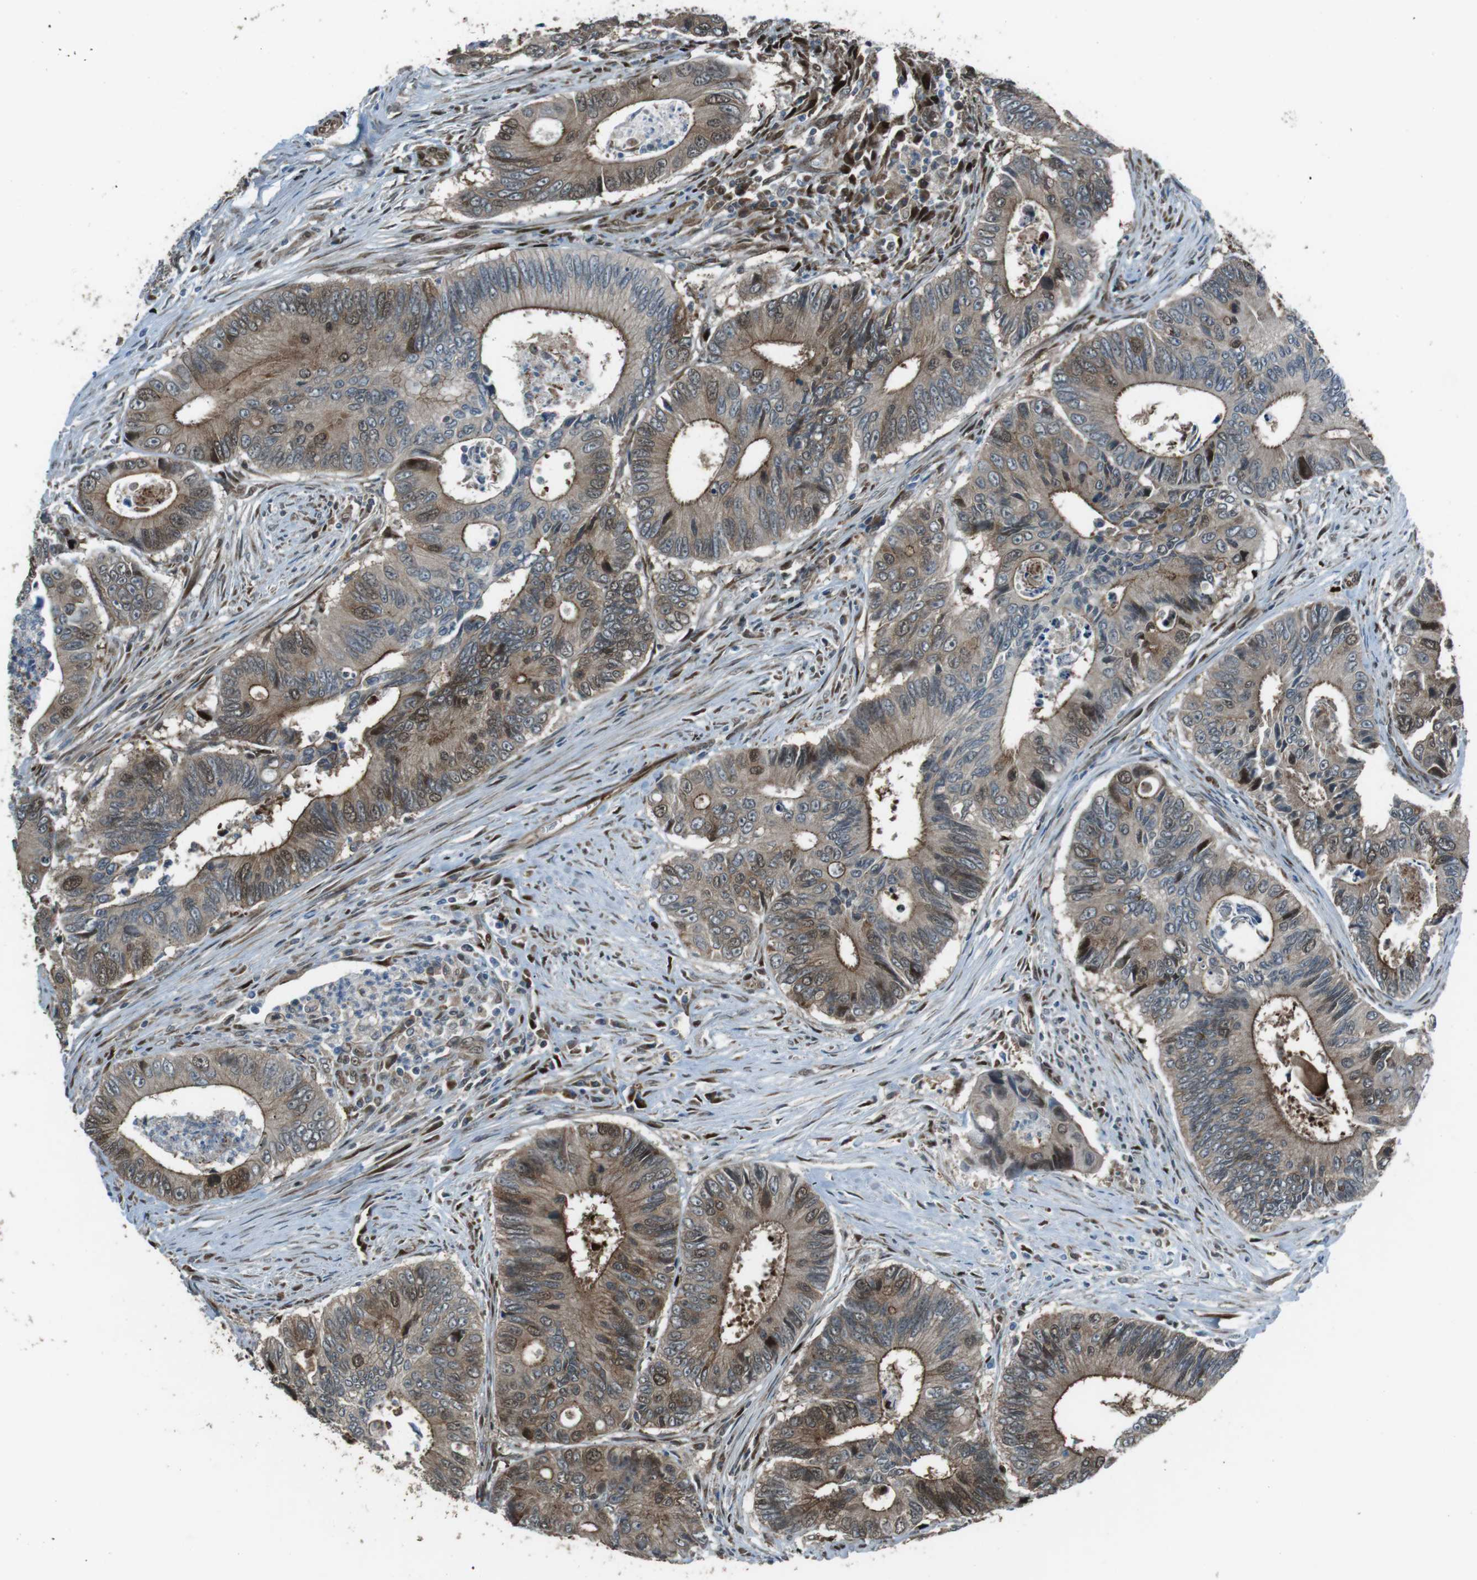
{"staining": {"intensity": "moderate", "quantity": ">75%", "location": "cytoplasmic/membranous,nuclear"}, "tissue": "colorectal cancer", "cell_type": "Tumor cells", "image_type": "cancer", "snomed": [{"axis": "morphology", "description": "Inflammation, NOS"}, {"axis": "morphology", "description": "Adenocarcinoma, NOS"}, {"axis": "topography", "description": "Colon"}], "caption": "Immunohistochemical staining of human adenocarcinoma (colorectal) displays moderate cytoplasmic/membranous and nuclear protein expression in about >75% of tumor cells.", "gene": "ZNF330", "patient": {"sex": "male", "age": 72}}